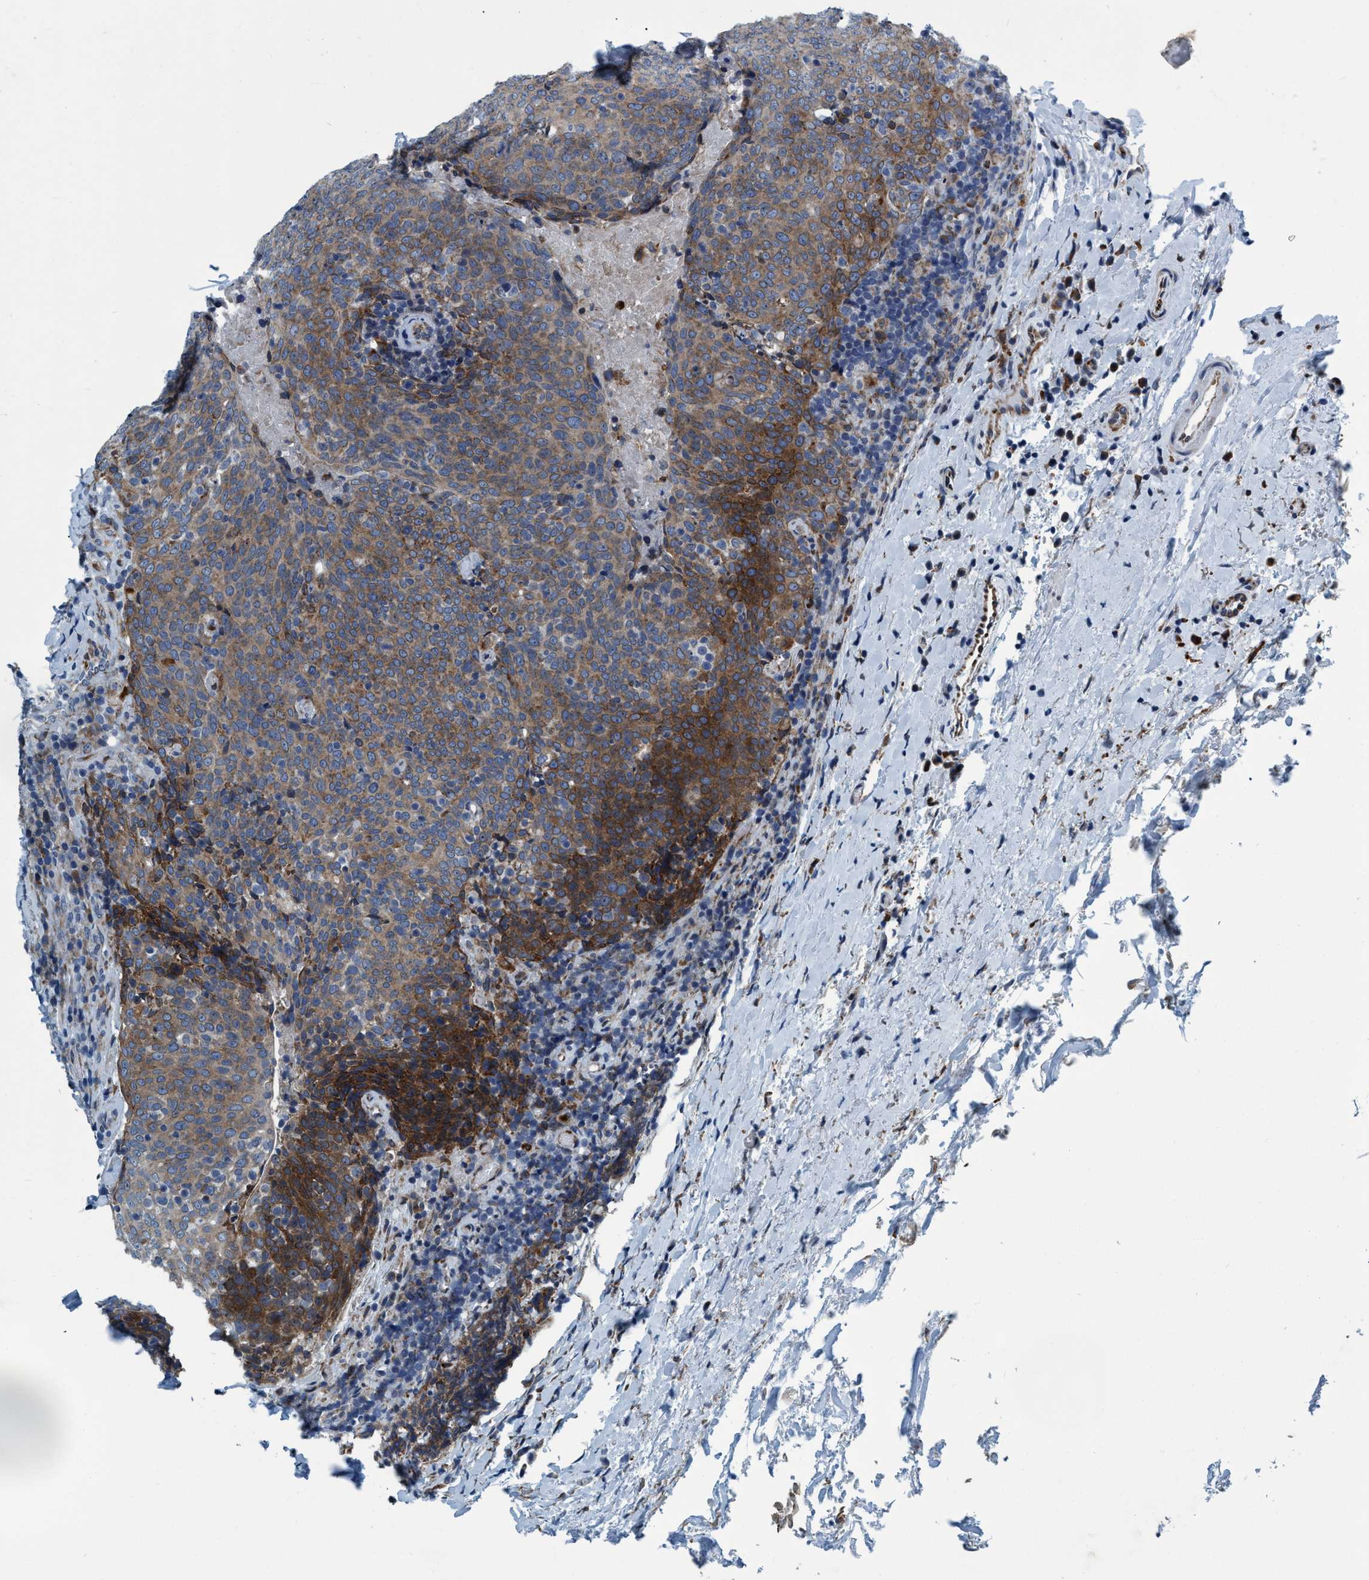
{"staining": {"intensity": "strong", "quantity": "25%-75%", "location": "cytoplasmic/membranous"}, "tissue": "head and neck cancer", "cell_type": "Tumor cells", "image_type": "cancer", "snomed": [{"axis": "morphology", "description": "Squamous cell carcinoma, NOS"}, {"axis": "morphology", "description": "Squamous cell carcinoma, metastatic, NOS"}, {"axis": "topography", "description": "Lymph node"}, {"axis": "topography", "description": "Head-Neck"}], "caption": "Metastatic squamous cell carcinoma (head and neck) stained with DAB immunohistochemistry (IHC) displays high levels of strong cytoplasmic/membranous staining in about 25%-75% of tumor cells.", "gene": "ARMC9", "patient": {"sex": "male", "age": 62}}